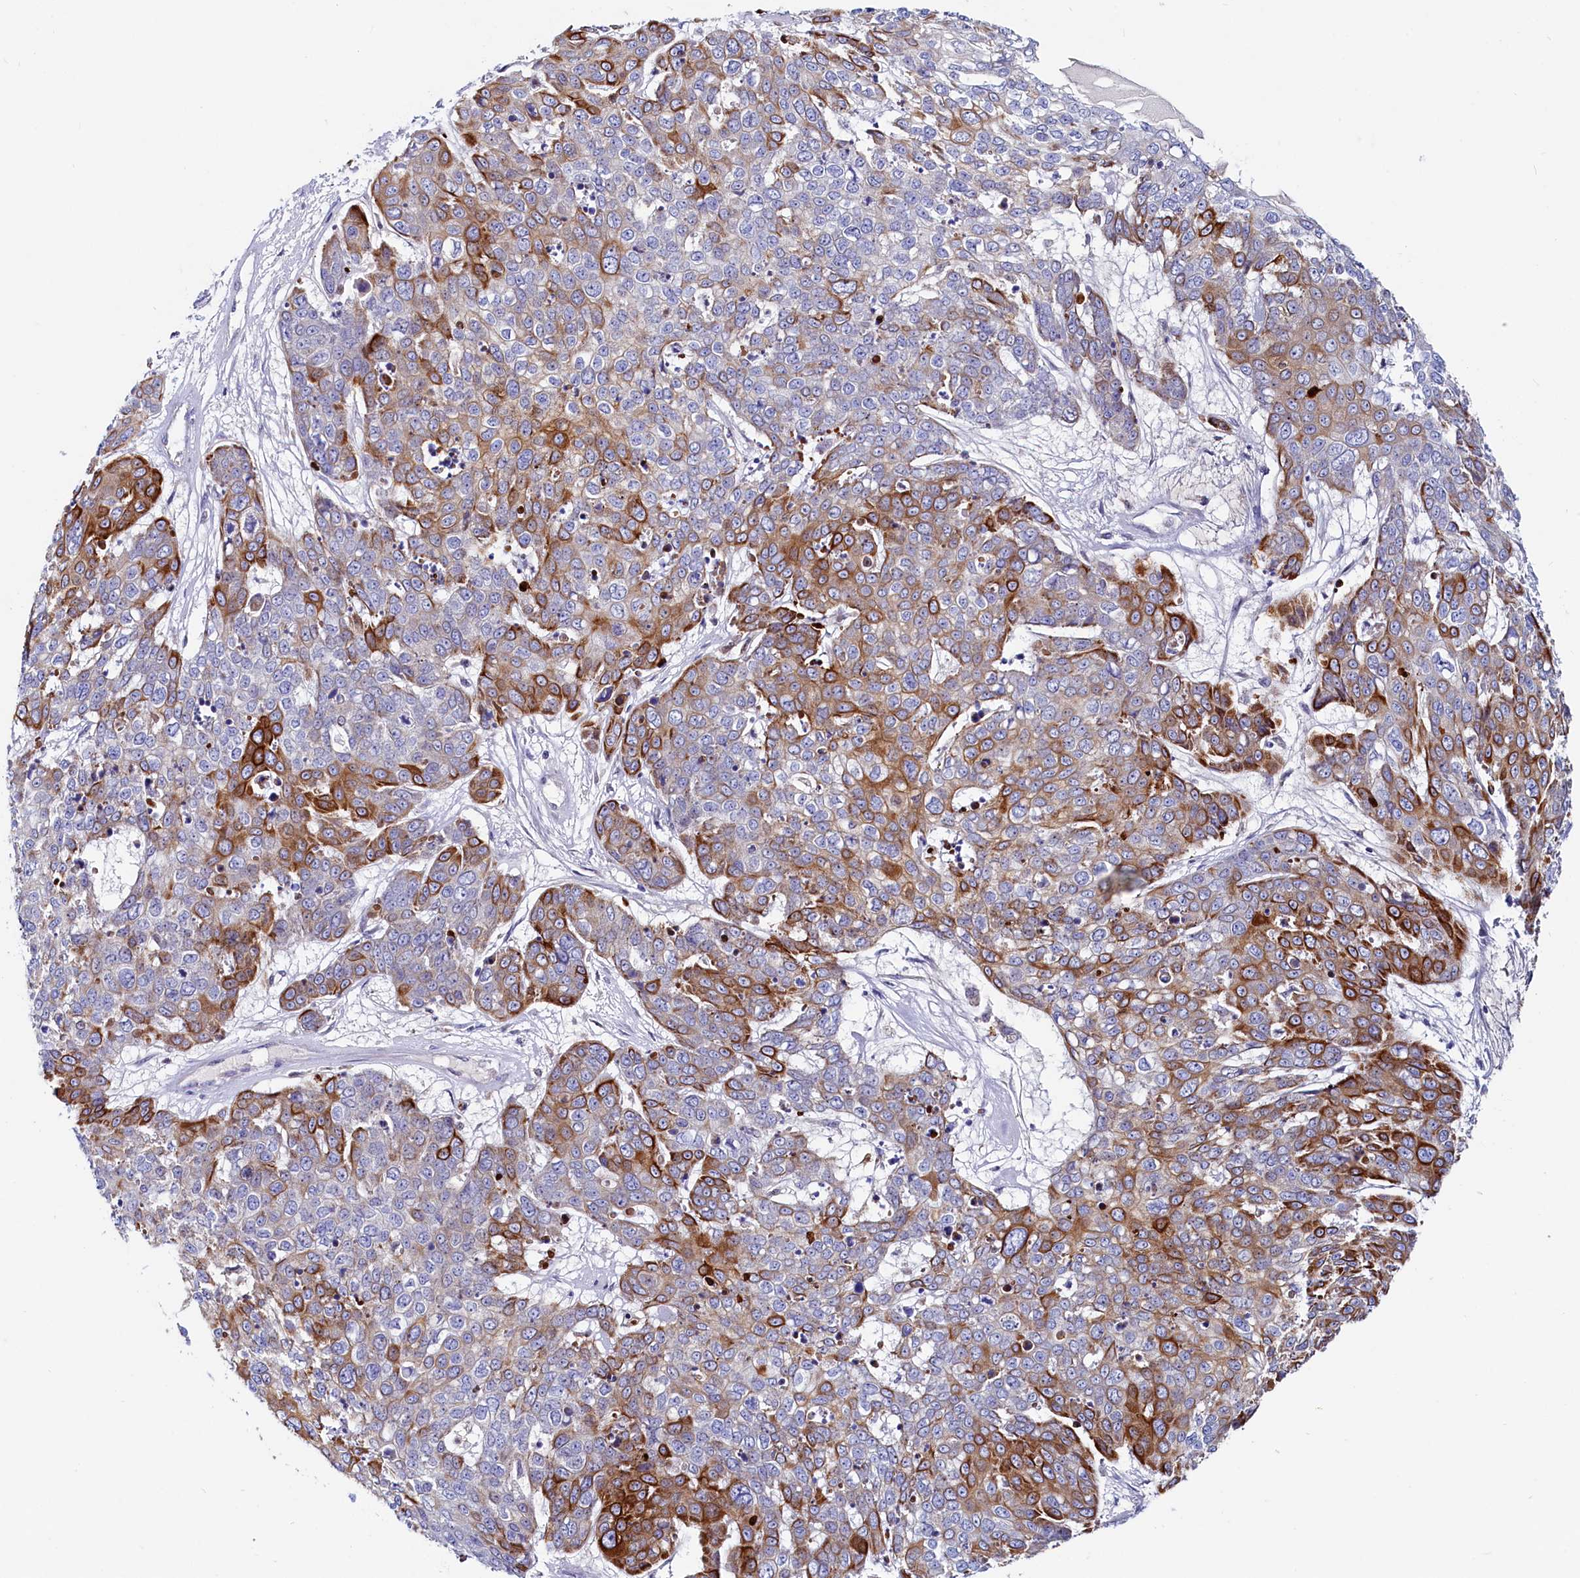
{"staining": {"intensity": "strong", "quantity": "25%-75%", "location": "cytoplasmic/membranous"}, "tissue": "skin cancer", "cell_type": "Tumor cells", "image_type": "cancer", "snomed": [{"axis": "morphology", "description": "Squamous cell carcinoma, NOS"}, {"axis": "topography", "description": "Skin"}], "caption": "Brown immunohistochemical staining in skin cancer (squamous cell carcinoma) shows strong cytoplasmic/membranous expression in about 25%-75% of tumor cells. (Brightfield microscopy of DAB IHC at high magnification).", "gene": "ASTE1", "patient": {"sex": "male", "age": 71}}